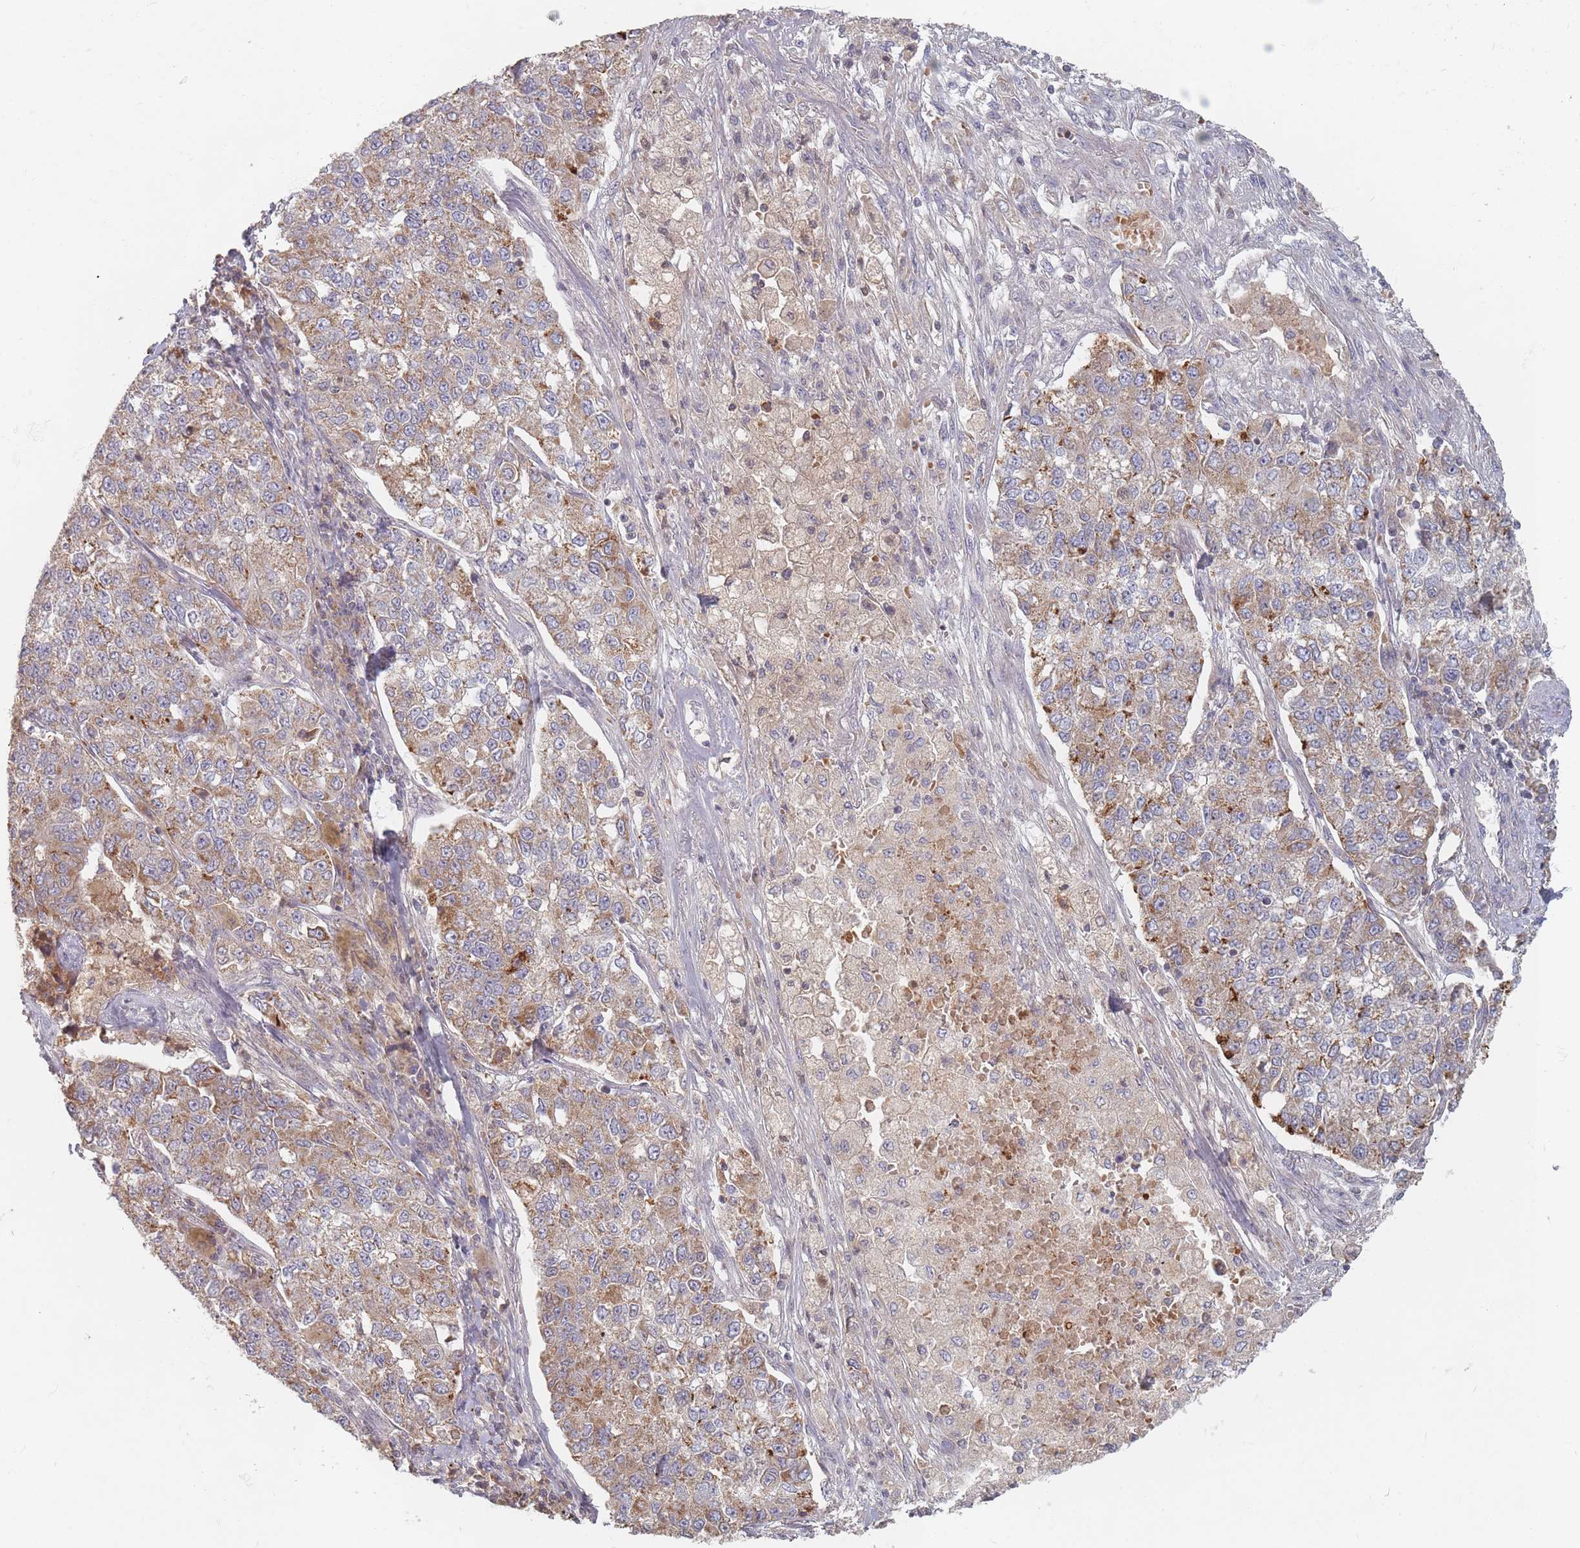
{"staining": {"intensity": "moderate", "quantity": "<25%", "location": "cytoplasmic/membranous"}, "tissue": "lung cancer", "cell_type": "Tumor cells", "image_type": "cancer", "snomed": [{"axis": "morphology", "description": "Adenocarcinoma, NOS"}, {"axis": "topography", "description": "Lung"}], "caption": "Immunohistochemical staining of lung cancer (adenocarcinoma) shows moderate cytoplasmic/membranous protein positivity in about <25% of tumor cells.", "gene": "OR2M4", "patient": {"sex": "male", "age": 49}}